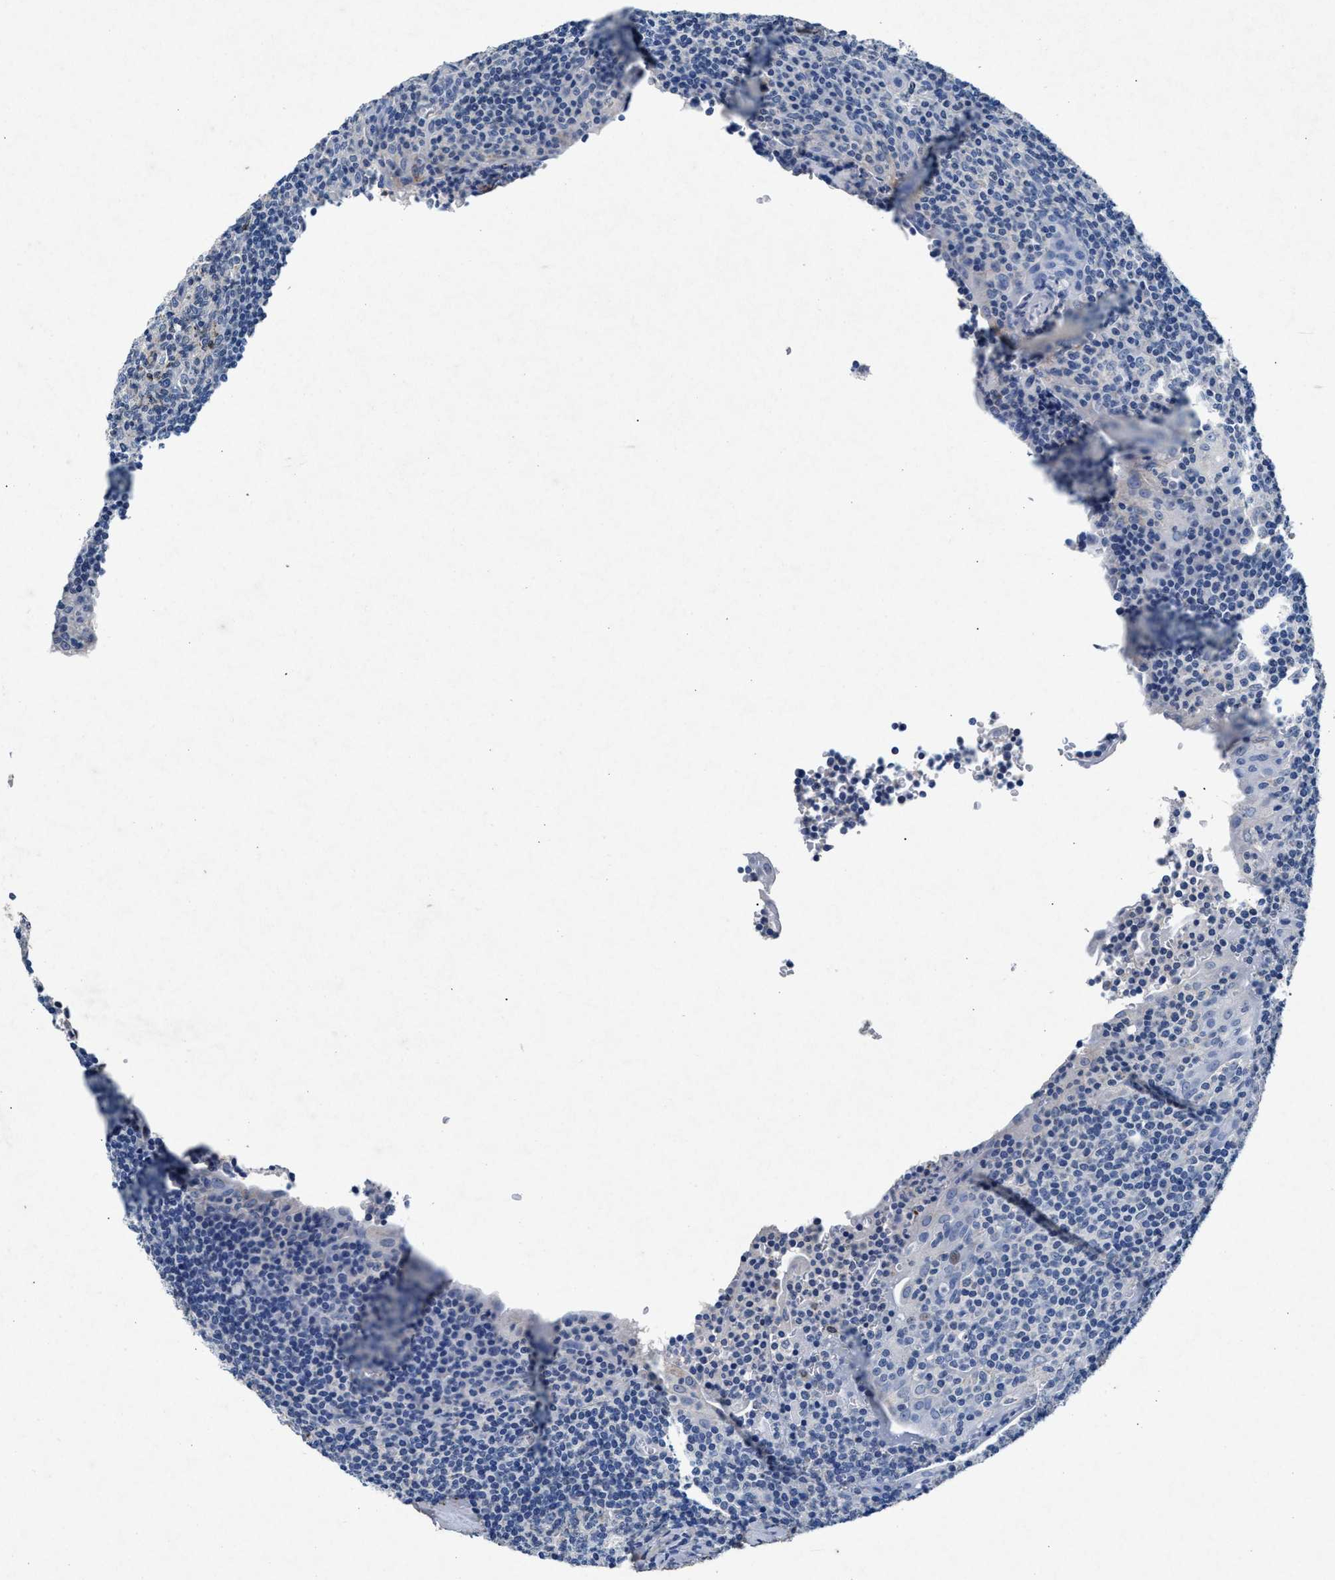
{"staining": {"intensity": "weak", "quantity": "<25%", "location": "nuclear"}, "tissue": "tonsil", "cell_type": "Germinal center cells", "image_type": "normal", "snomed": [{"axis": "morphology", "description": "Normal tissue, NOS"}, {"axis": "topography", "description": "Tonsil"}], "caption": "High magnification brightfield microscopy of unremarkable tonsil stained with DAB (brown) and counterstained with hematoxylin (blue): germinal center cells show no significant staining.", "gene": "MAP6", "patient": {"sex": "male", "age": 37}}